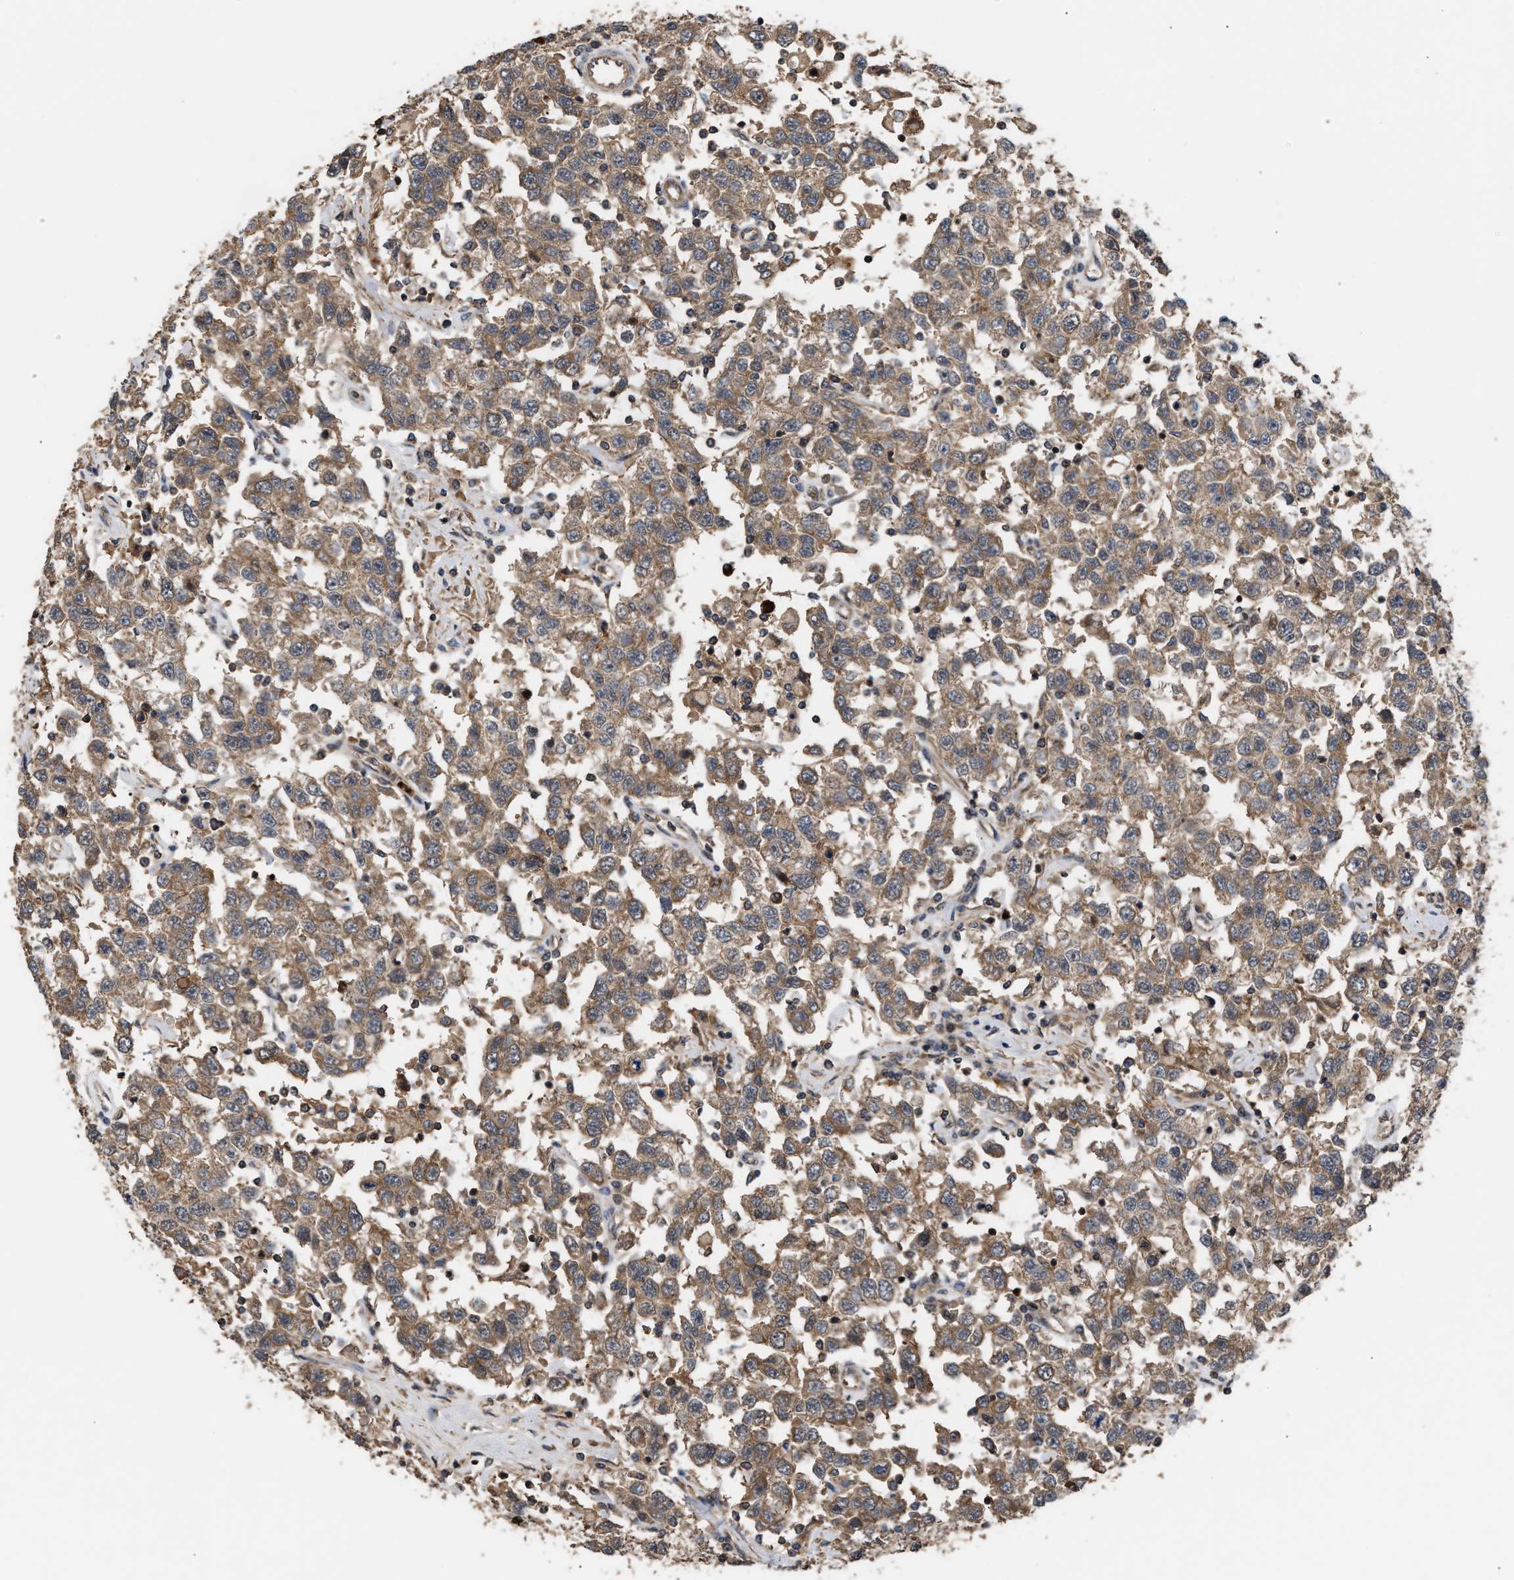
{"staining": {"intensity": "moderate", "quantity": ">75%", "location": "cytoplasmic/membranous"}, "tissue": "testis cancer", "cell_type": "Tumor cells", "image_type": "cancer", "snomed": [{"axis": "morphology", "description": "Seminoma, NOS"}, {"axis": "topography", "description": "Testis"}], "caption": "Immunohistochemistry (DAB (3,3'-diaminobenzidine)) staining of testis cancer demonstrates moderate cytoplasmic/membranous protein positivity in approximately >75% of tumor cells. (IHC, brightfield microscopy, high magnification).", "gene": "STAU1", "patient": {"sex": "male", "age": 41}}